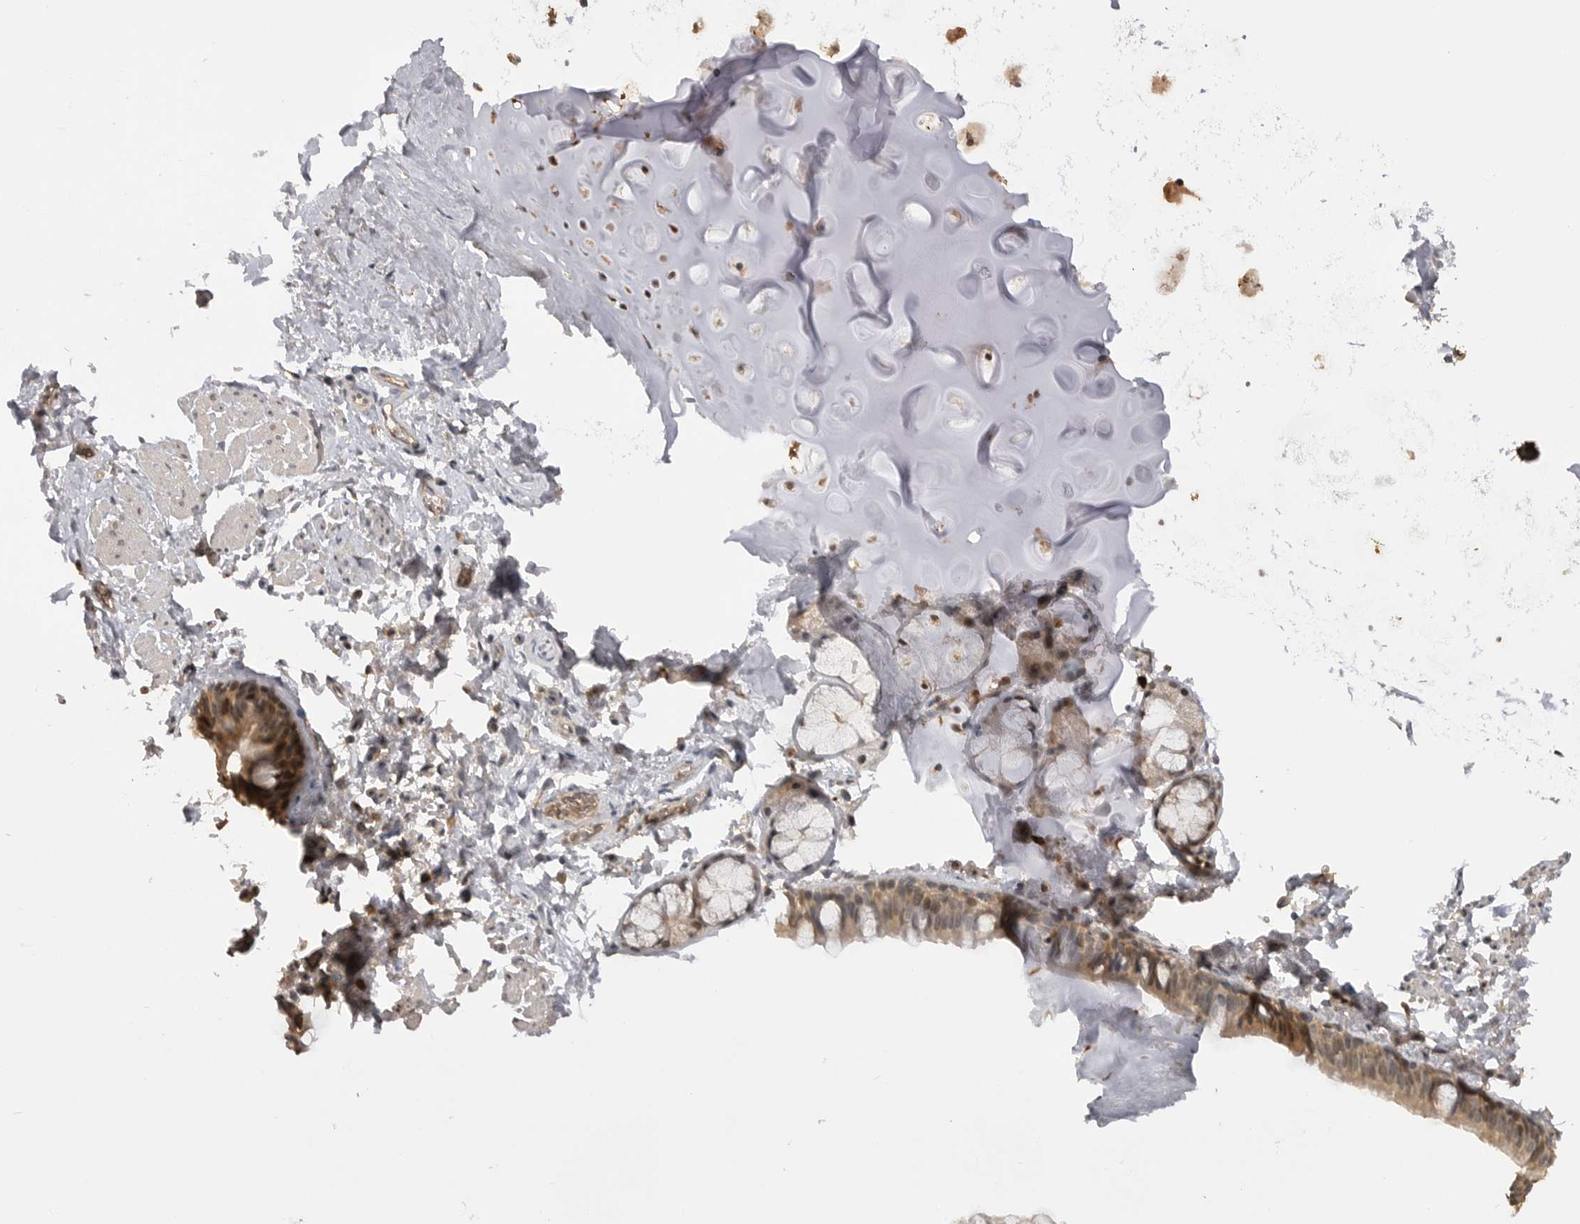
{"staining": {"intensity": "moderate", "quantity": ">75%", "location": "cytoplasmic/membranous"}, "tissue": "bronchus", "cell_type": "Respiratory epithelial cells", "image_type": "normal", "snomed": [{"axis": "morphology", "description": "Normal tissue, NOS"}, {"axis": "topography", "description": "Cartilage tissue"}, {"axis": "topography", "description": "Bronchus"}, {"axis": "topography", "description": "Lung"}], "caption": "Brown immunohistochemical staining in normal bronchus exhibits moderate cytoplasmic/membranous staining in approximately >75% of respiratory epithelial cells. (DAB IHC with brightfield microscopy, high magnification).", "gene": "ASPSCR1", "patient": {"sex": "male", "age": 64}}